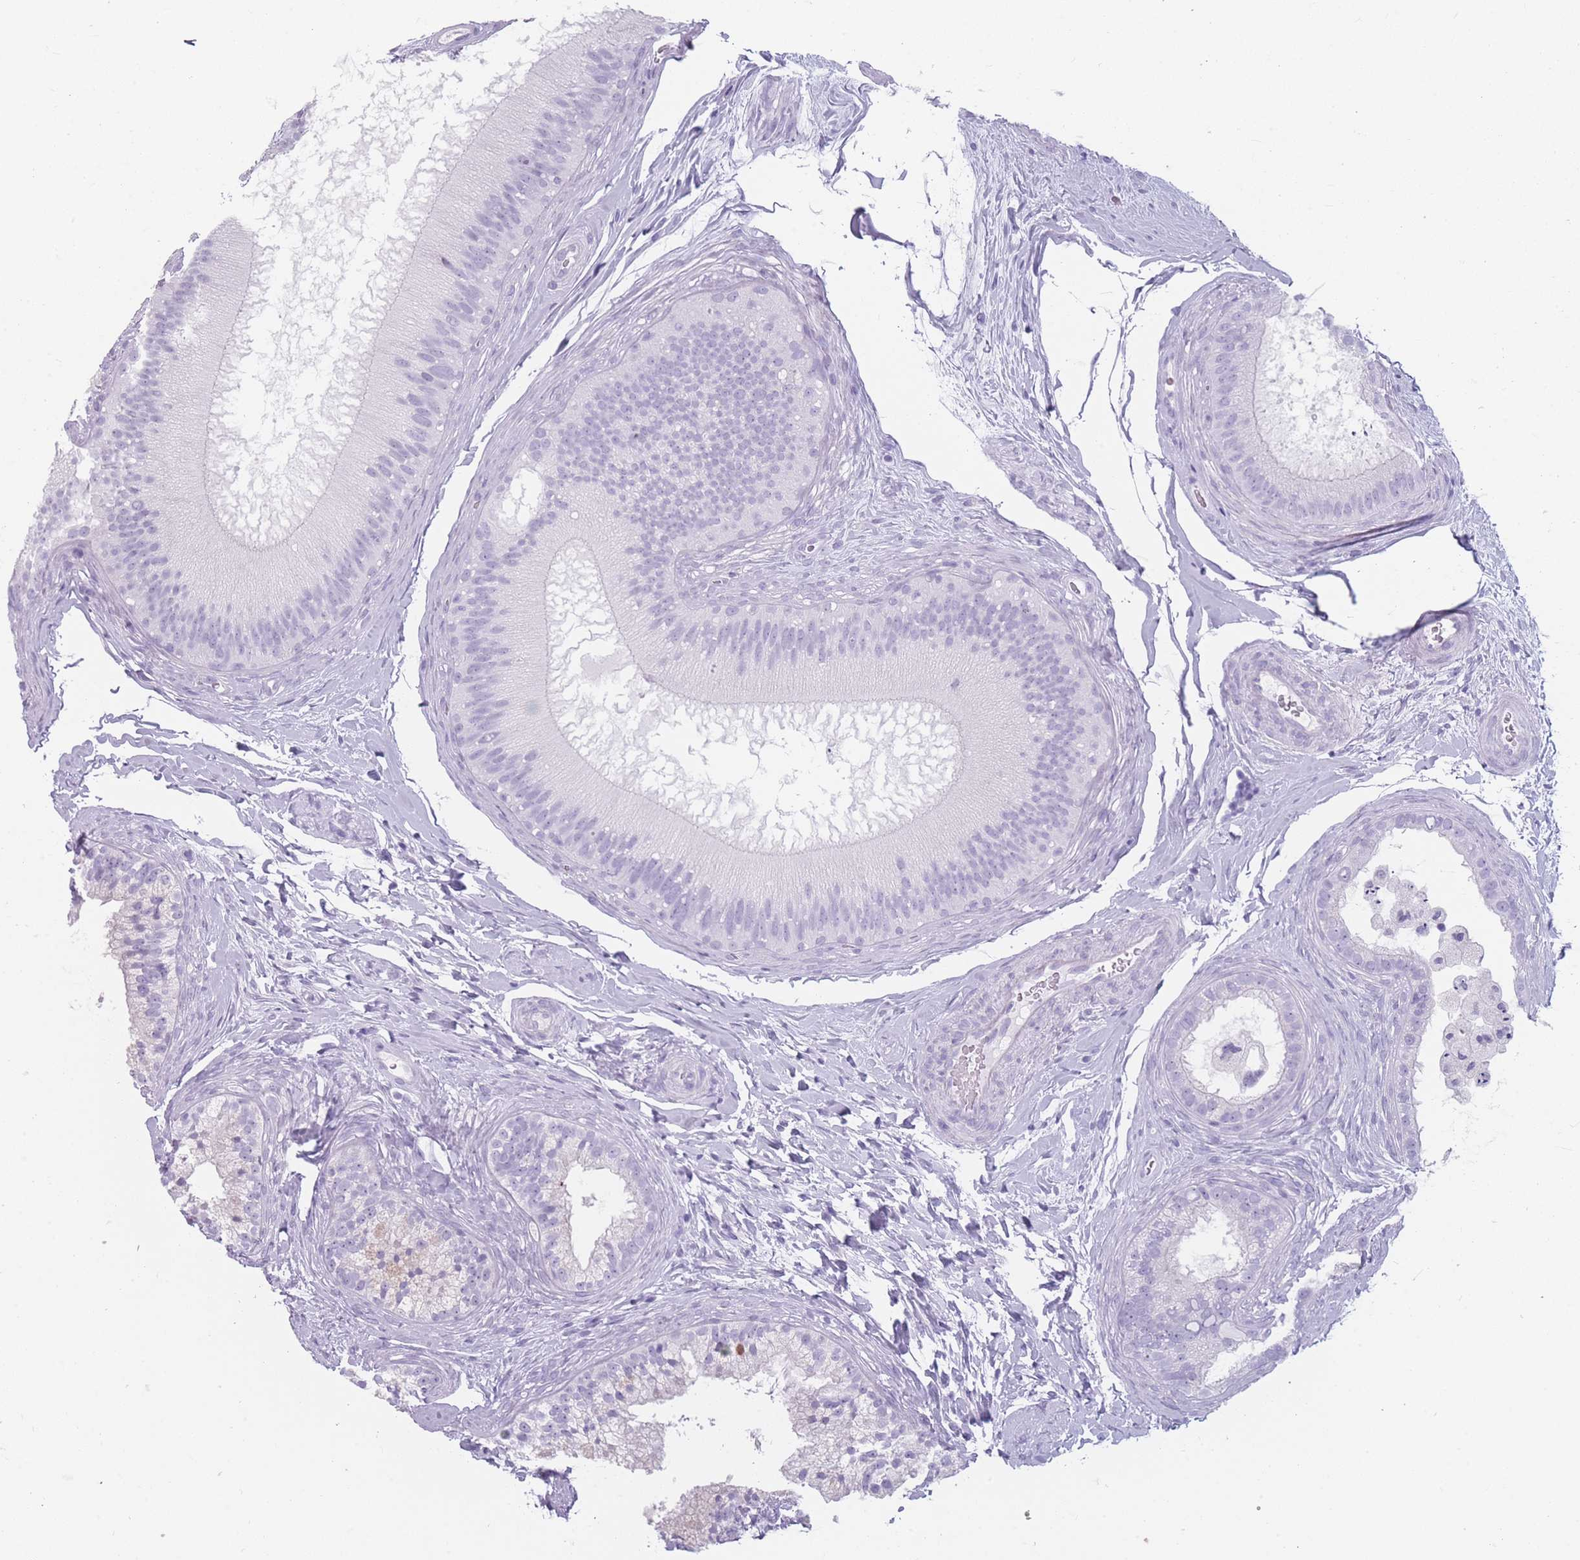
{"staining": {"intensity": "negative", "quantity": "none", "location": "none"}, "tissue": "epididymis", "cell_type": "Glandular cells", "image_type": "normal", "snomed": [{"axis": "morphology", "description": "Normal tissue, NOS"}, {"axis": "topography", "description": "Epididymis"}], "caption": "Glandular cells show no significant expression in normal epididymis. The staining is performed using DAB (3,3'-diaminobenzidine) brown chromogen with nuclei counter-stained in using hematoxylin.", "gene": "CCNO", "patient": {"sex": "male", "age": 45}}